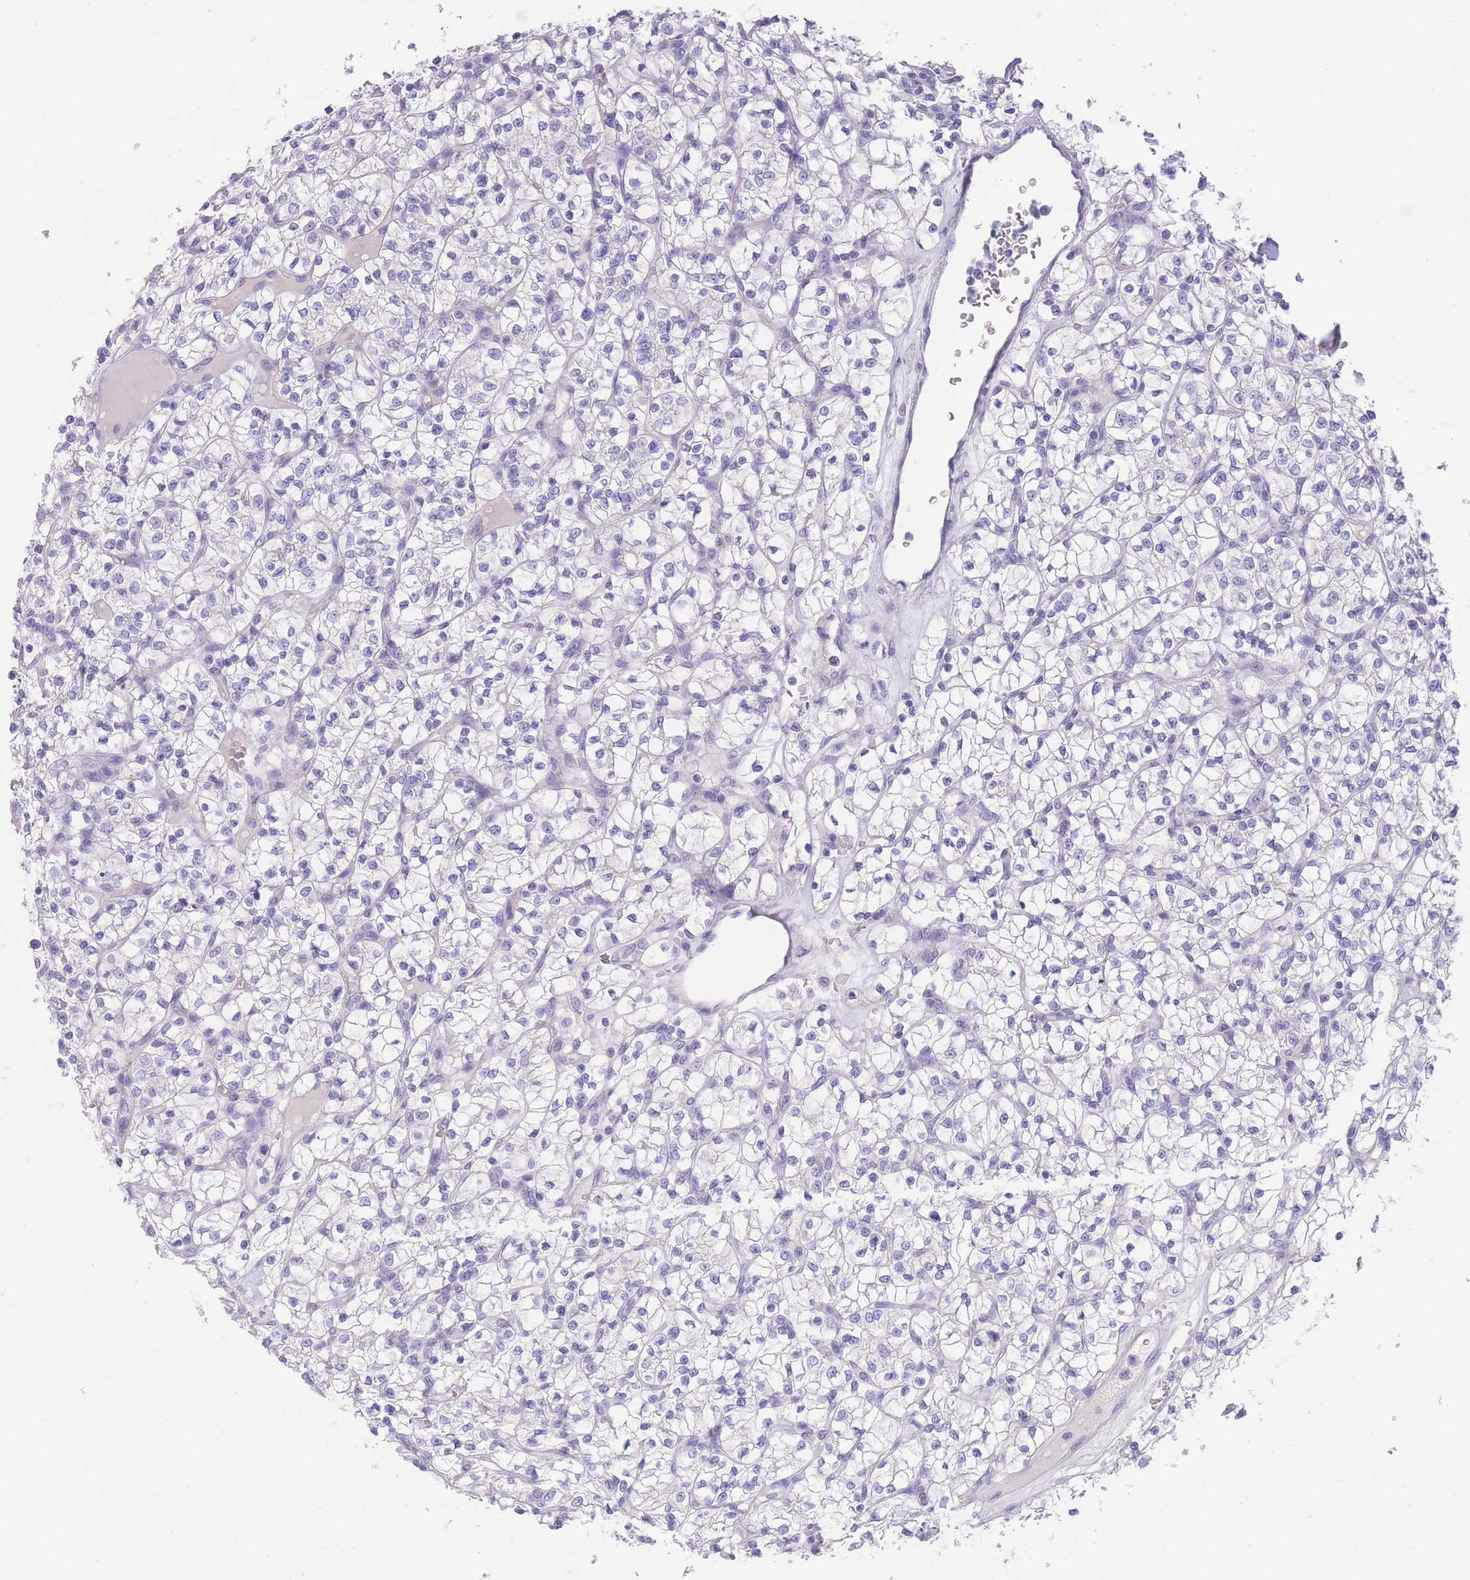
{"staining": {"intensity": "negative", "quantity": "none", "location": "none"}, "tissue": "renal cancer", "cell_type": "Tumor cells", "image_type": "cancer", "snomed": [{"axis": "morphology", "description": "Adenocarcinoma, NOS"}, {"axis": "topography", "description": "Kidney"}], "caption": "This is an IHC photomicrograph of human renal cancer (adenocarcinoma). There is no expression in tumor cells.", "gene": "PCDHB3", "patient": {"sex": "female", "age": 64}}